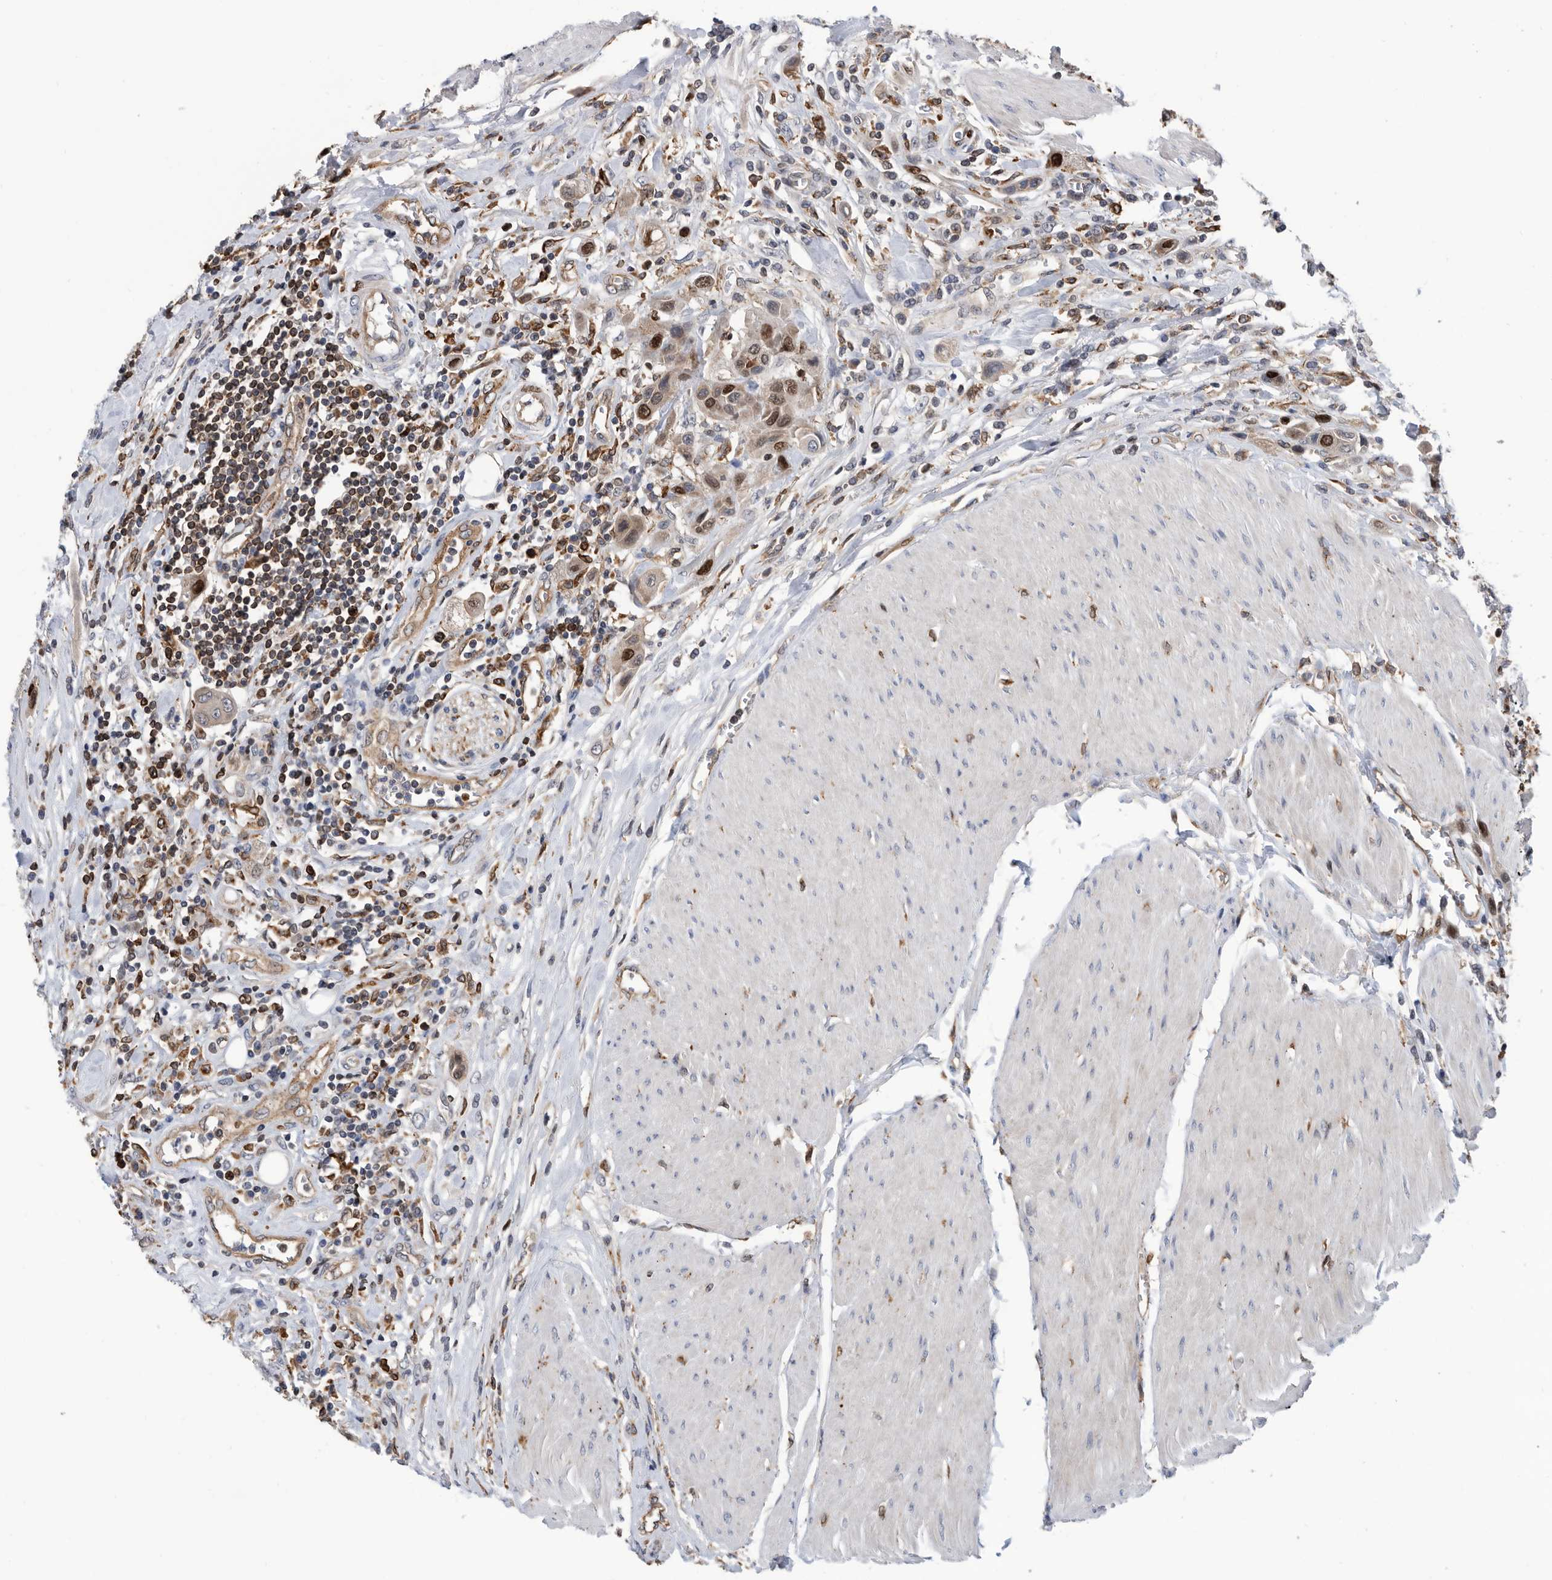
{"staining": {"intensity": "moderate", "quantity": ">75%", "location": "nuclear"}, "tissue": "urothelial cancer", "cell_type": "Tumor cells", "image_type": "cancer", "snomed": [{"axis": "morphology", "description": "Urothelial carcinoma, High grade"}, {"axis": "topography", "description": "Urinary bladder"}], "caption": "Immunohistochemistry (IHC) micrograph of neoplastic tissue: urothelial carcinoma (high-grade) stained using immunohistochemistry exhibits medium levels of moderate protein expression localized specifically in the nuclear of tumor cells, appearing as a nuclear brown color.", "gene": "ATAD2", "patient": {"sex": "male", "age": 50}}